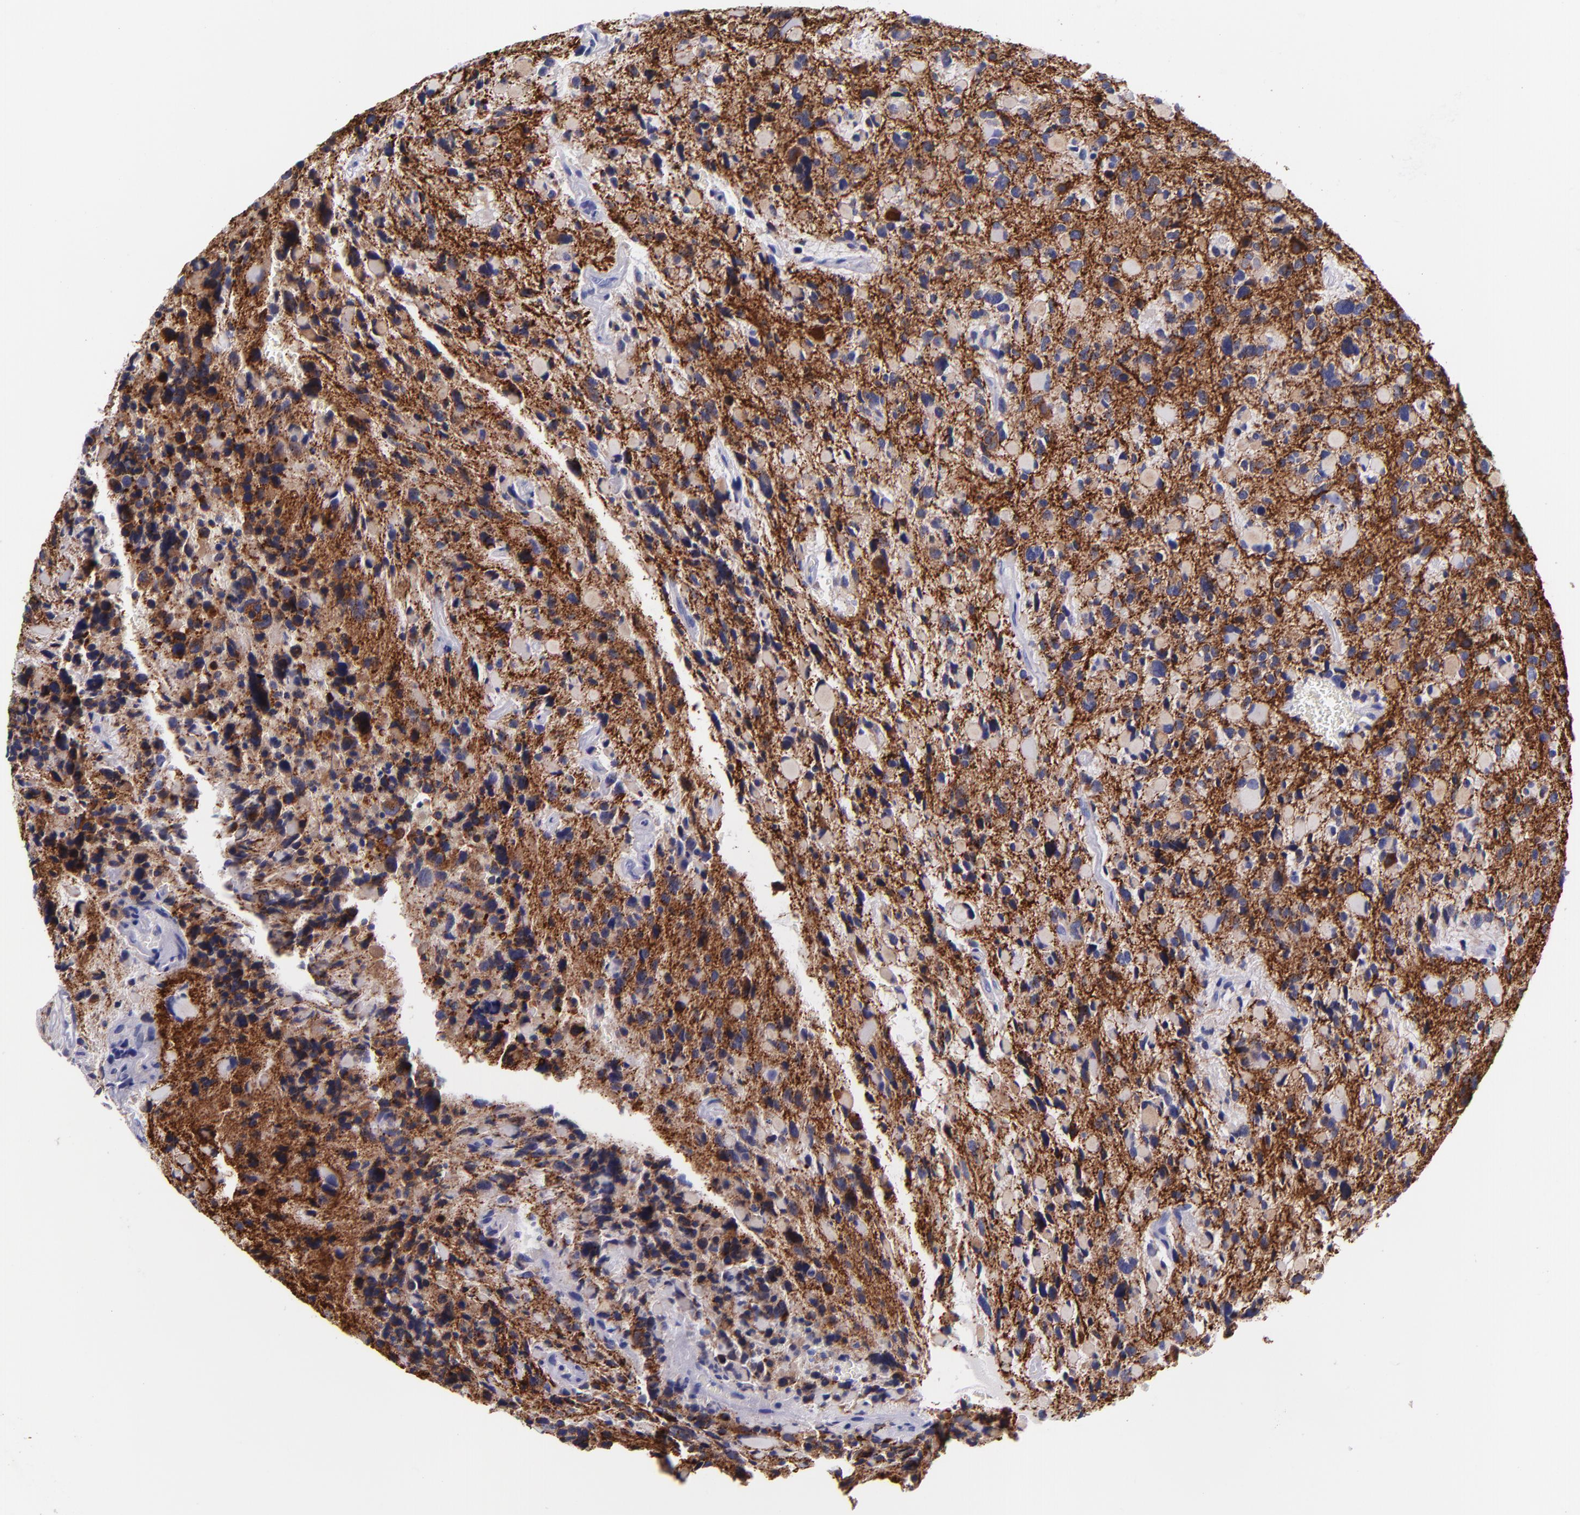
{"staining": {"intensity": "strong", "quantity": ">75%", "location": "cytoplasmic/membranous"}, "tissue": "glioma", "cell_type": "Tumor cells", "image_type": "cancer", "snomed": [{"axis": "morphology", "description": "Glioma, malignant, High grade"}, {"axis": "topography", "description": "Brain"}], "caption": "Brown immunohistochemical staining in human malignant glioma (high-grade) exhibits strong cytoplasmic/membranous positivity in approximately >75% of tumor cells.", "gene": "SV2A", "patient": {"sex": "female", "age": 37}}